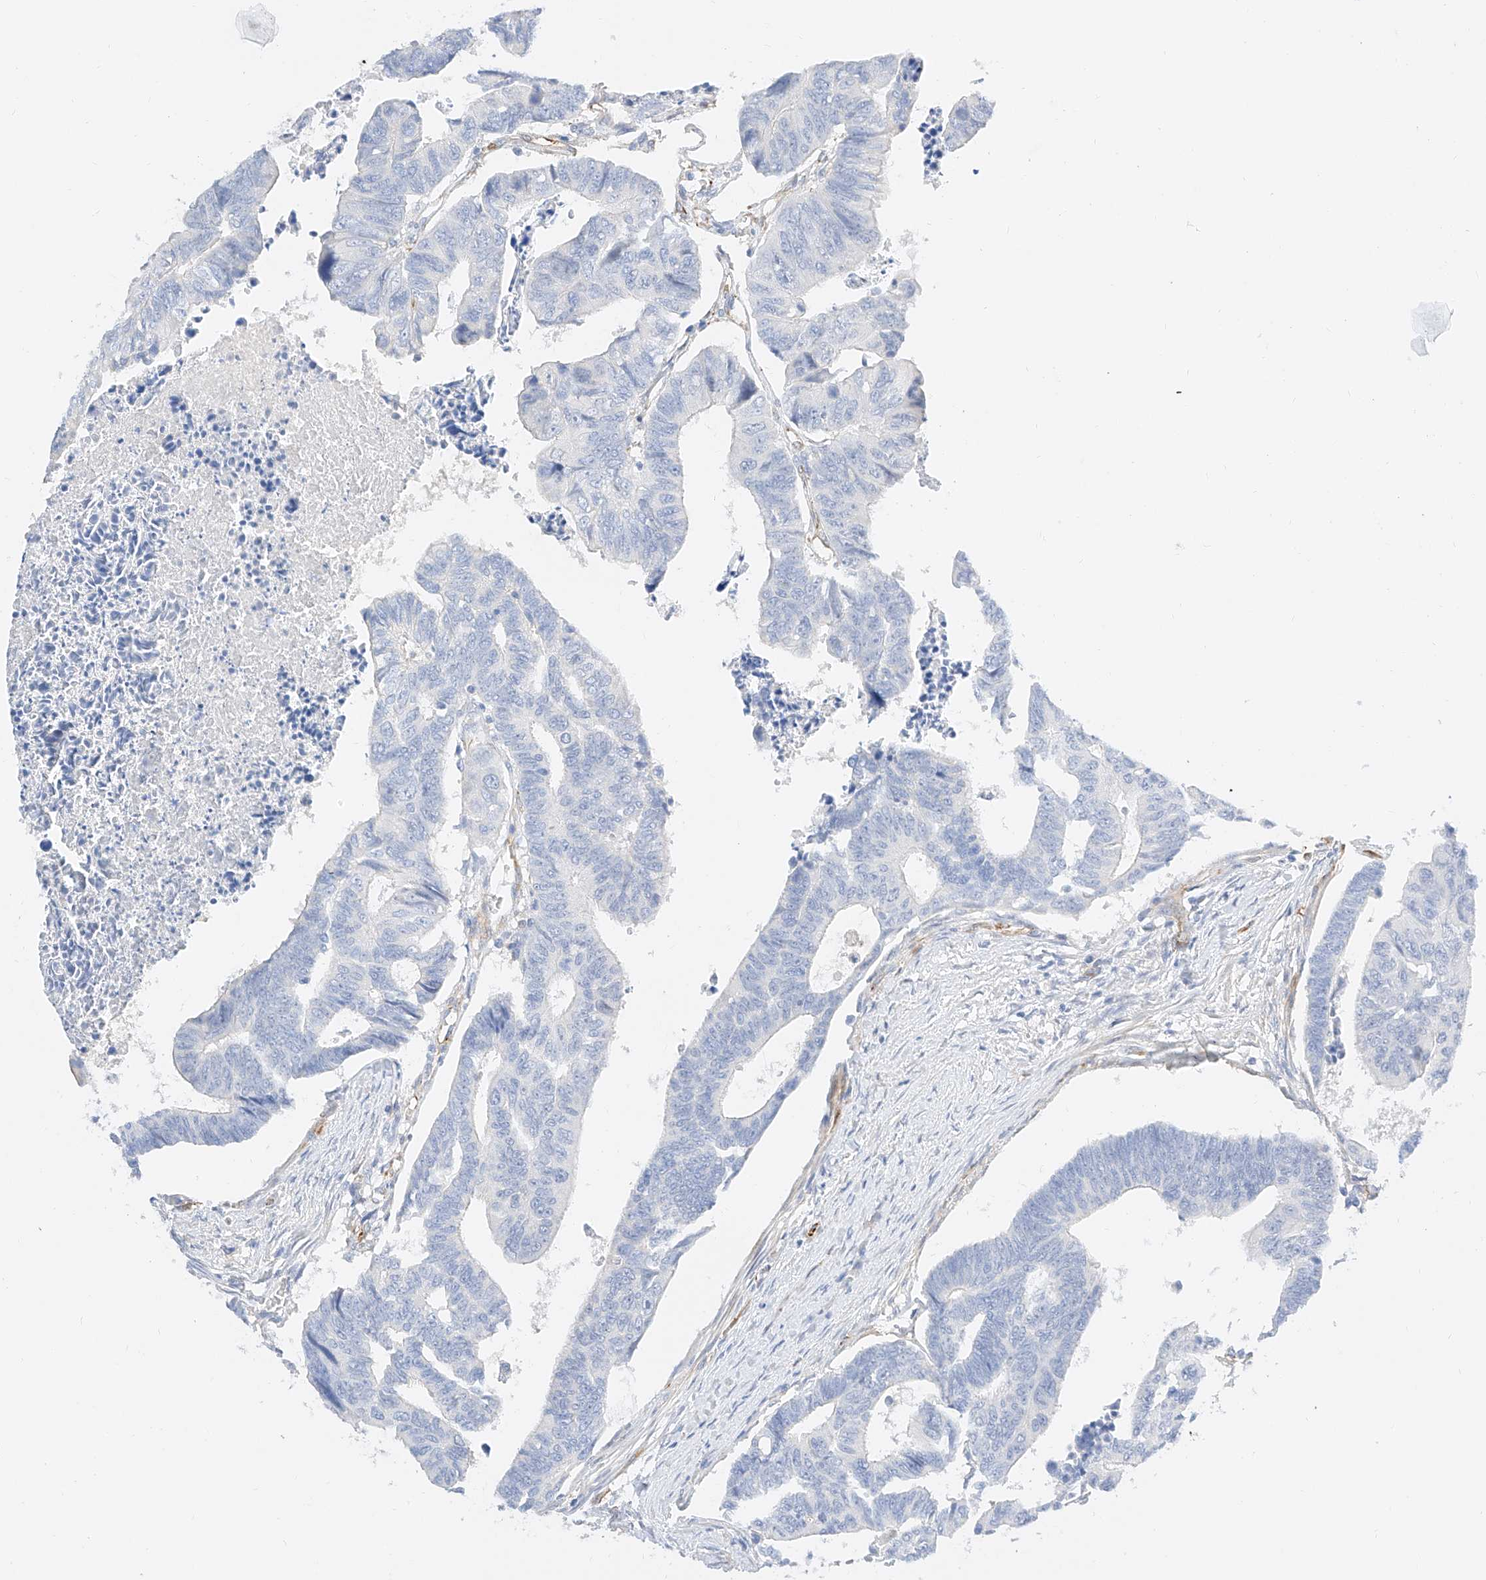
{"staining": {"intensity": "negative", "quantity": "none", "location": "none"}, "tissue": "colorectal cancer", "cell_type": "Tumor cells", "image_type": "cancer", "snomed": [{"axis": "morphology", "description": "Adenocarcinoma, NOS"}, {"axis": "topography", "description": "Rectum"}], "caption": "This micrograph is of colorectal cancer (adenocarcinoma) stained with immunohistochemistry to label a protein in brown with the nuclei are counter-stained blue. There is no staining in tumor cells. (IHC, brightfield microscopy, high magnification).", "gene": "CDCP2", "patient": {"sex": "female", "age": 65}}